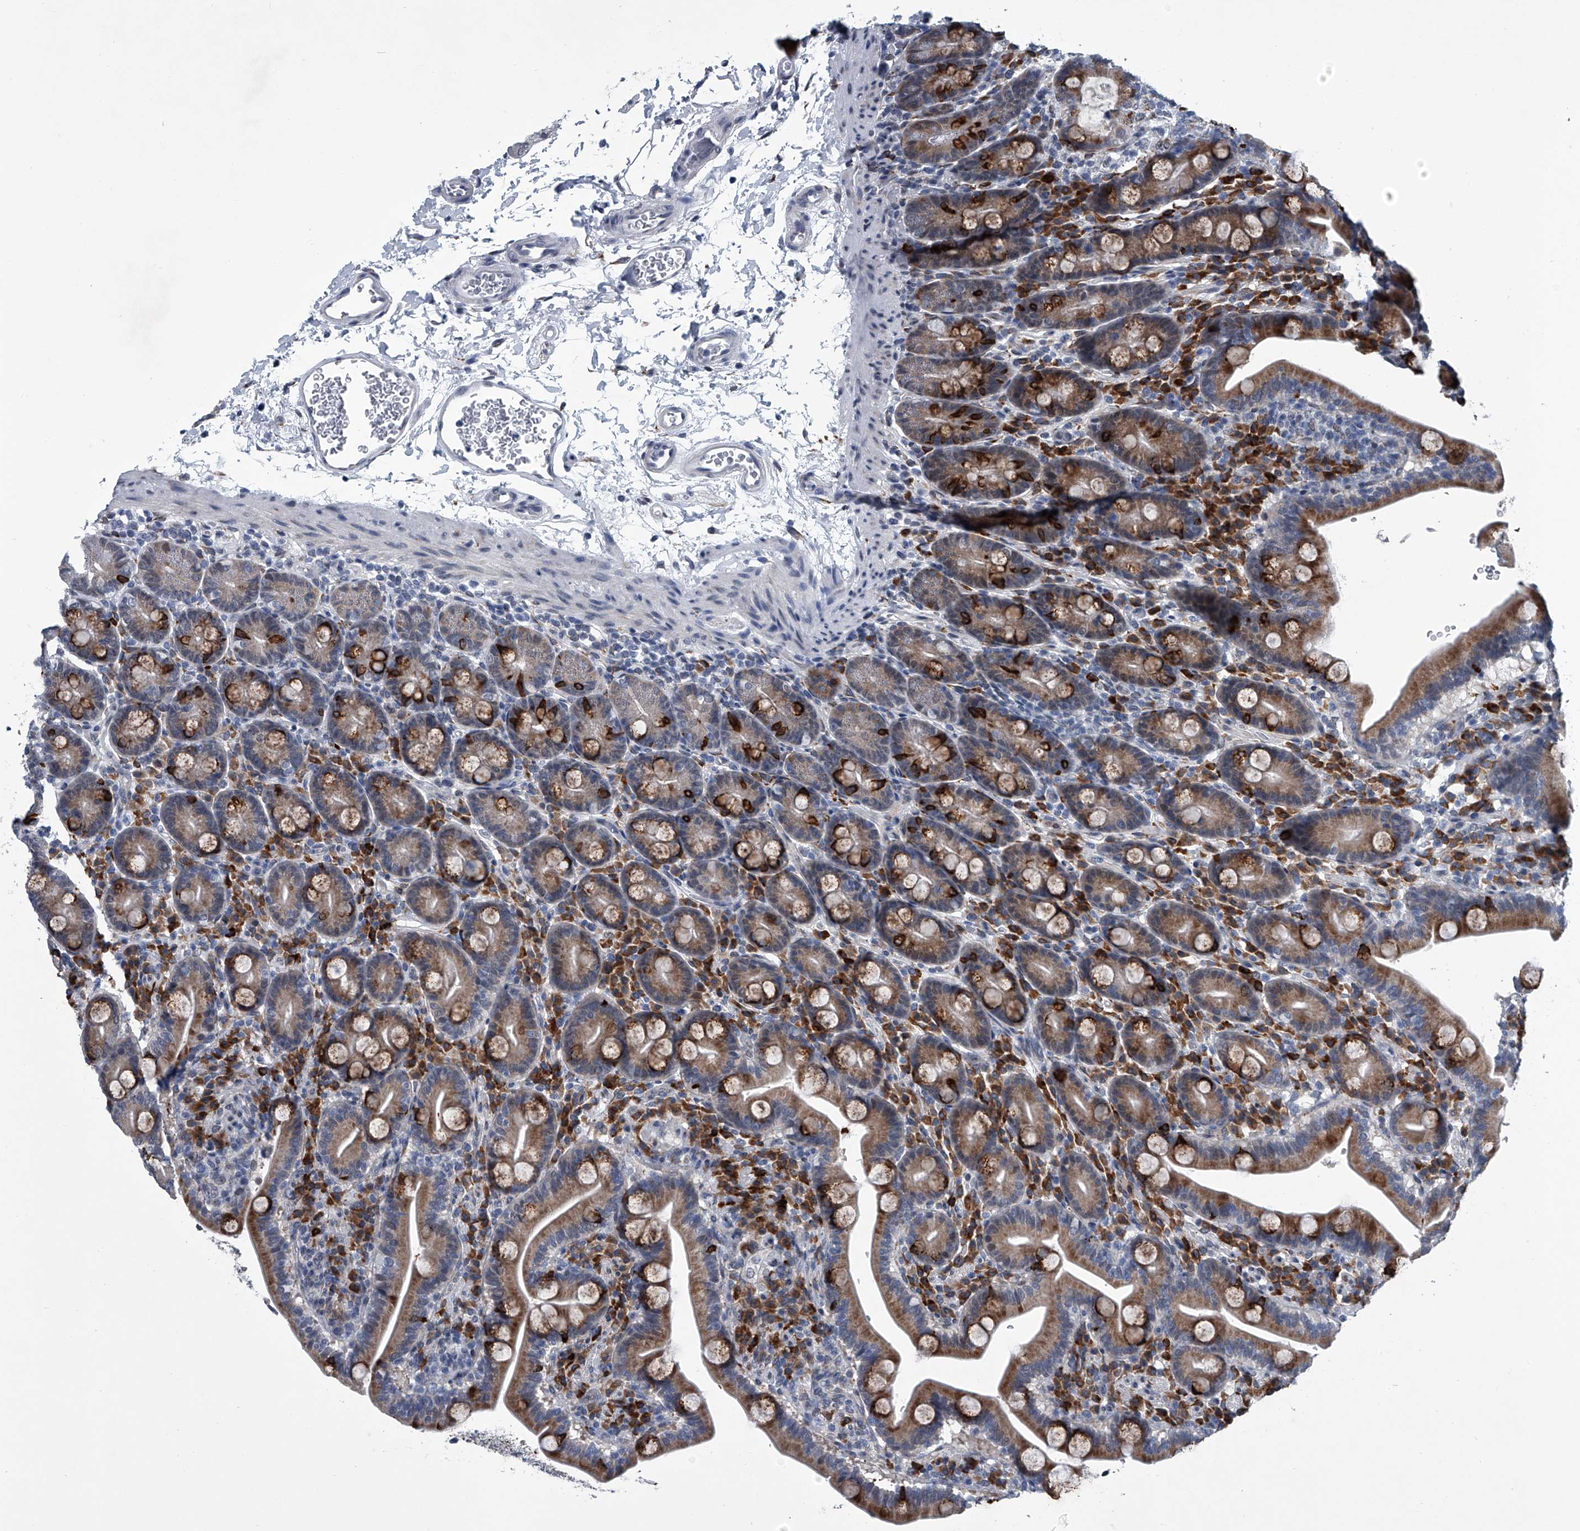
{"staining": {"intensity": "strong", "quantity": "25%-75%", "location": "cytoplasmic/membranous"}, "tissue": "duodenum", "cell_type": "Glandular cells", "image_type": "normal", "snomed": [{"axis": "morphology", "description": "Normal tissue, NOS"}, {"axis": "topography", "description": "Duodenum"}], "caption": "A brown stain labels strong cytoplasmic/membranous staining of a protein in glandular cells of unremarkable duodenum. (Stains: DAB (3,3'-diaminobenzidine) in brown, nuclei in blue, Microscopy: brightfield microscopy at high magnification).", "gene": "PPP2R5D", "patient": {"sex": "male", "age": 35}}